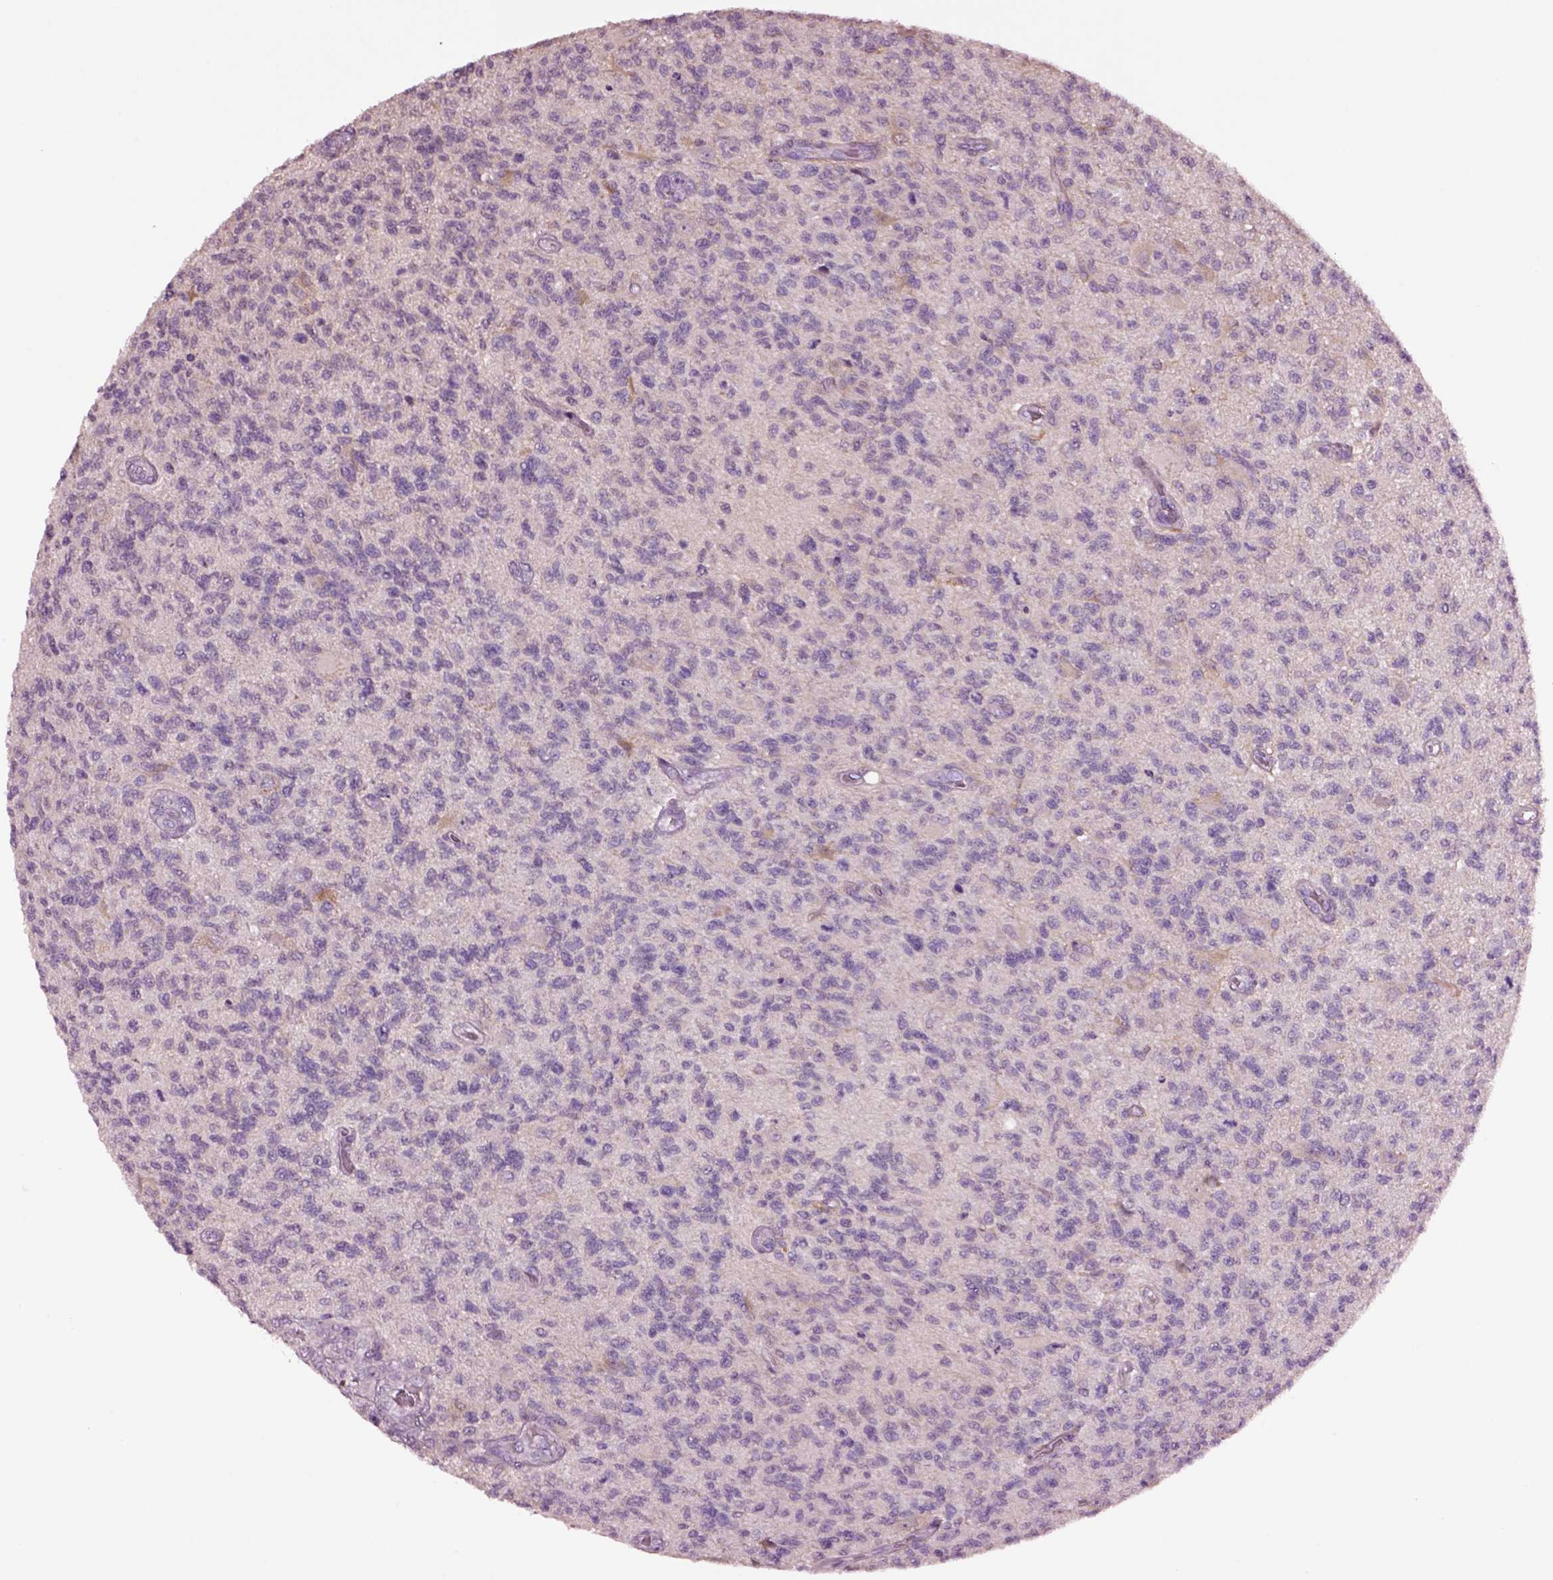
{"staining": {"intensity": "negative", "quantity": "none", "location": "none"}, "tissue": "glioma", "cell_type": "Tumor cells", "image_type": "cancer", "snomed": [{"axis": "morphology", "description": "Glioma, malignant, High grade"}, {"axis": "topography", "description": "Brain"}], "caption": "High power microscopy micrograph of an IHC photomicrograph of malignant glioma (high-grade), revealing no significant positivity in tumor cells.", "gene": "CLPSL1", "patient": {"sex": "male", "age": 56}}